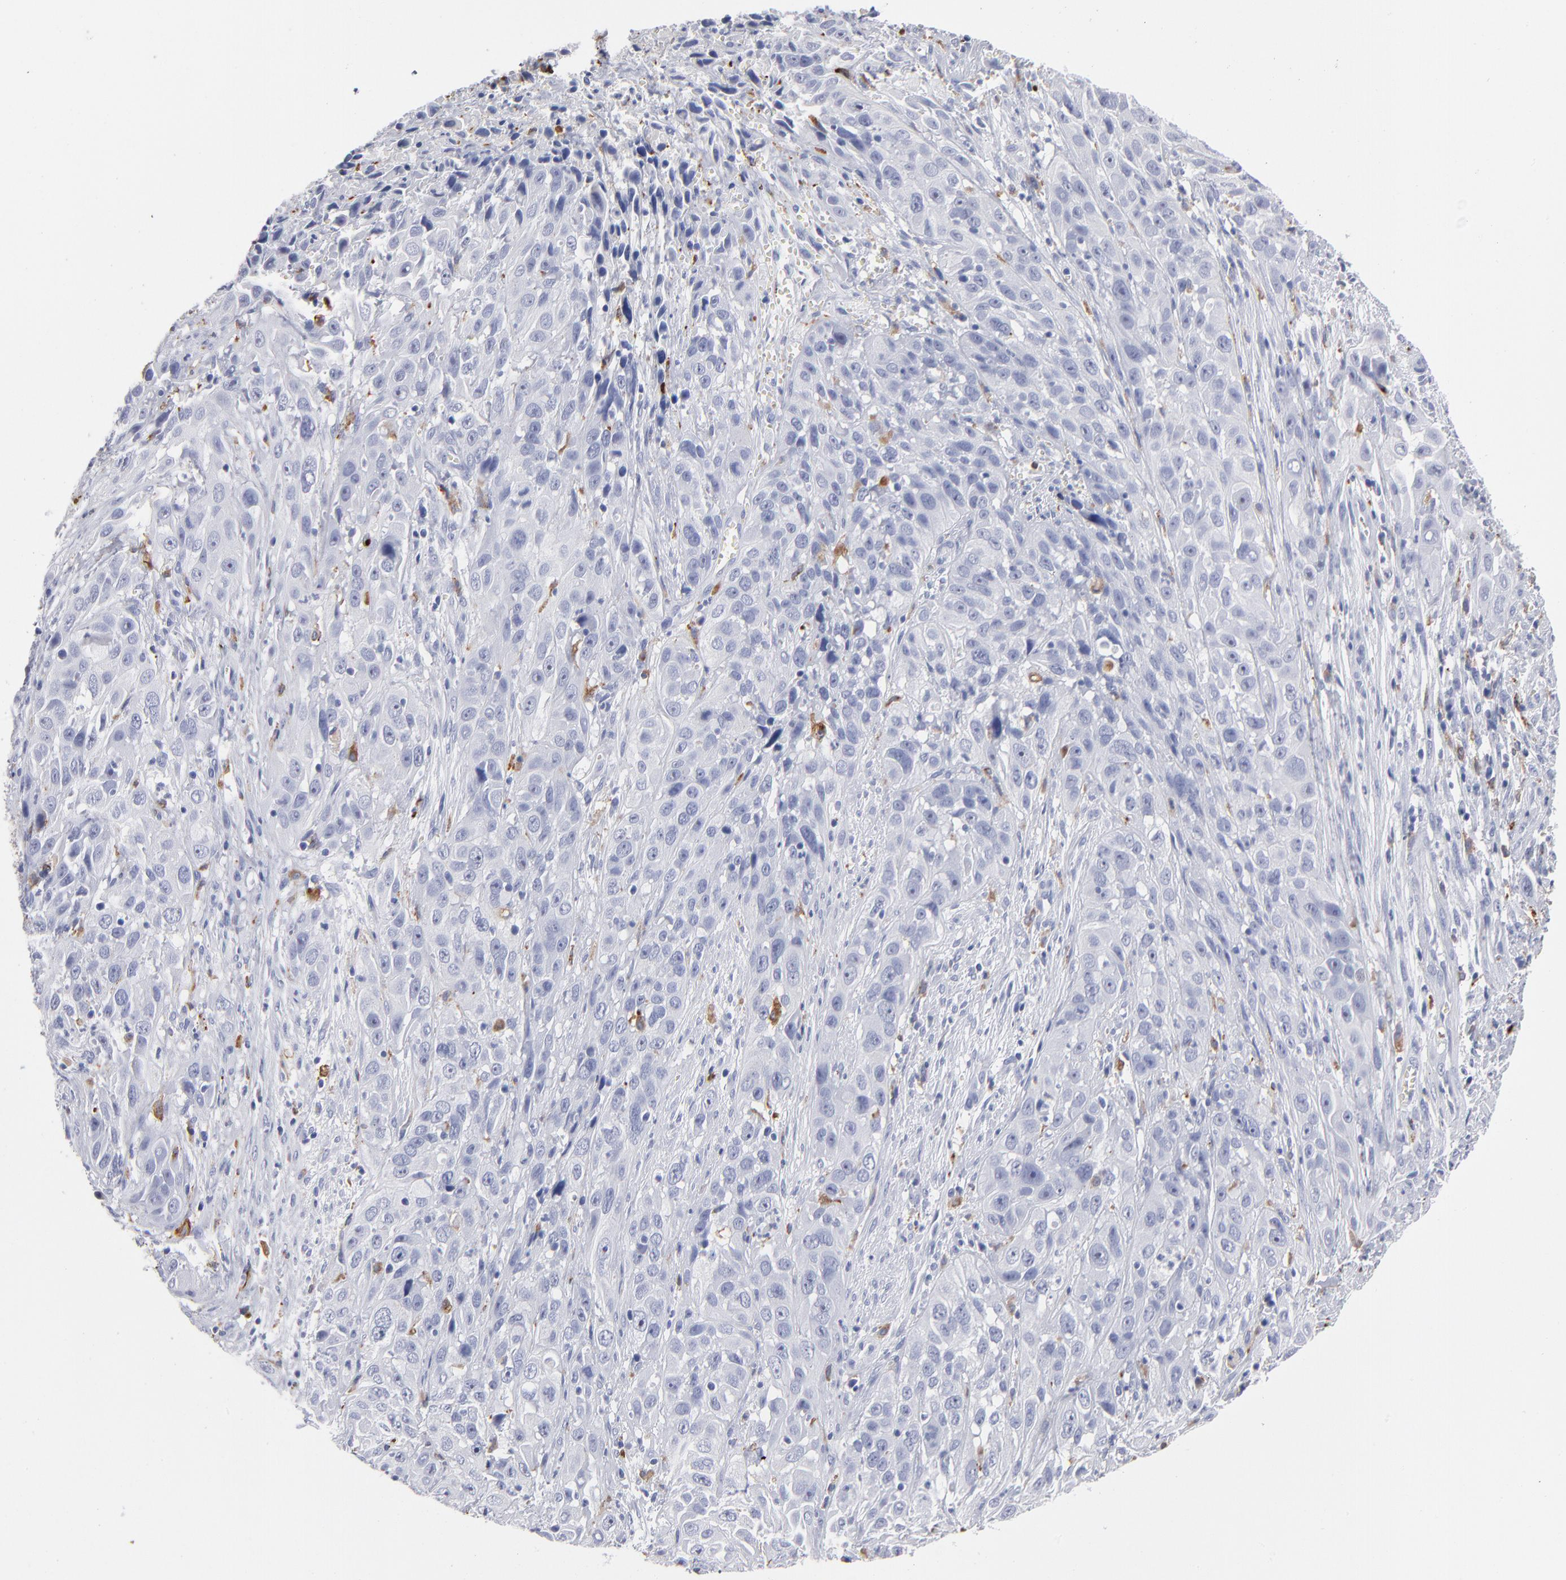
{"staining": {"intensity": "negative", "quantity": "none", "location": "none"}, "tissue": "cervical cancer", "cell_type": "Tumor cells", "image_type": "cancer", "snomed": [{"axis": "morphology", "description": "Squamous cell carcinoma, NOS"}, {"axis": "topography", "description": "Cervix"}], "caption": "This is an immunohistochemistry micrograph of cervical squamous cell carcinoma. There is no staining in tumor cells.", "gene": "CD180", "patient": {"sex": "female", "age": 32}}